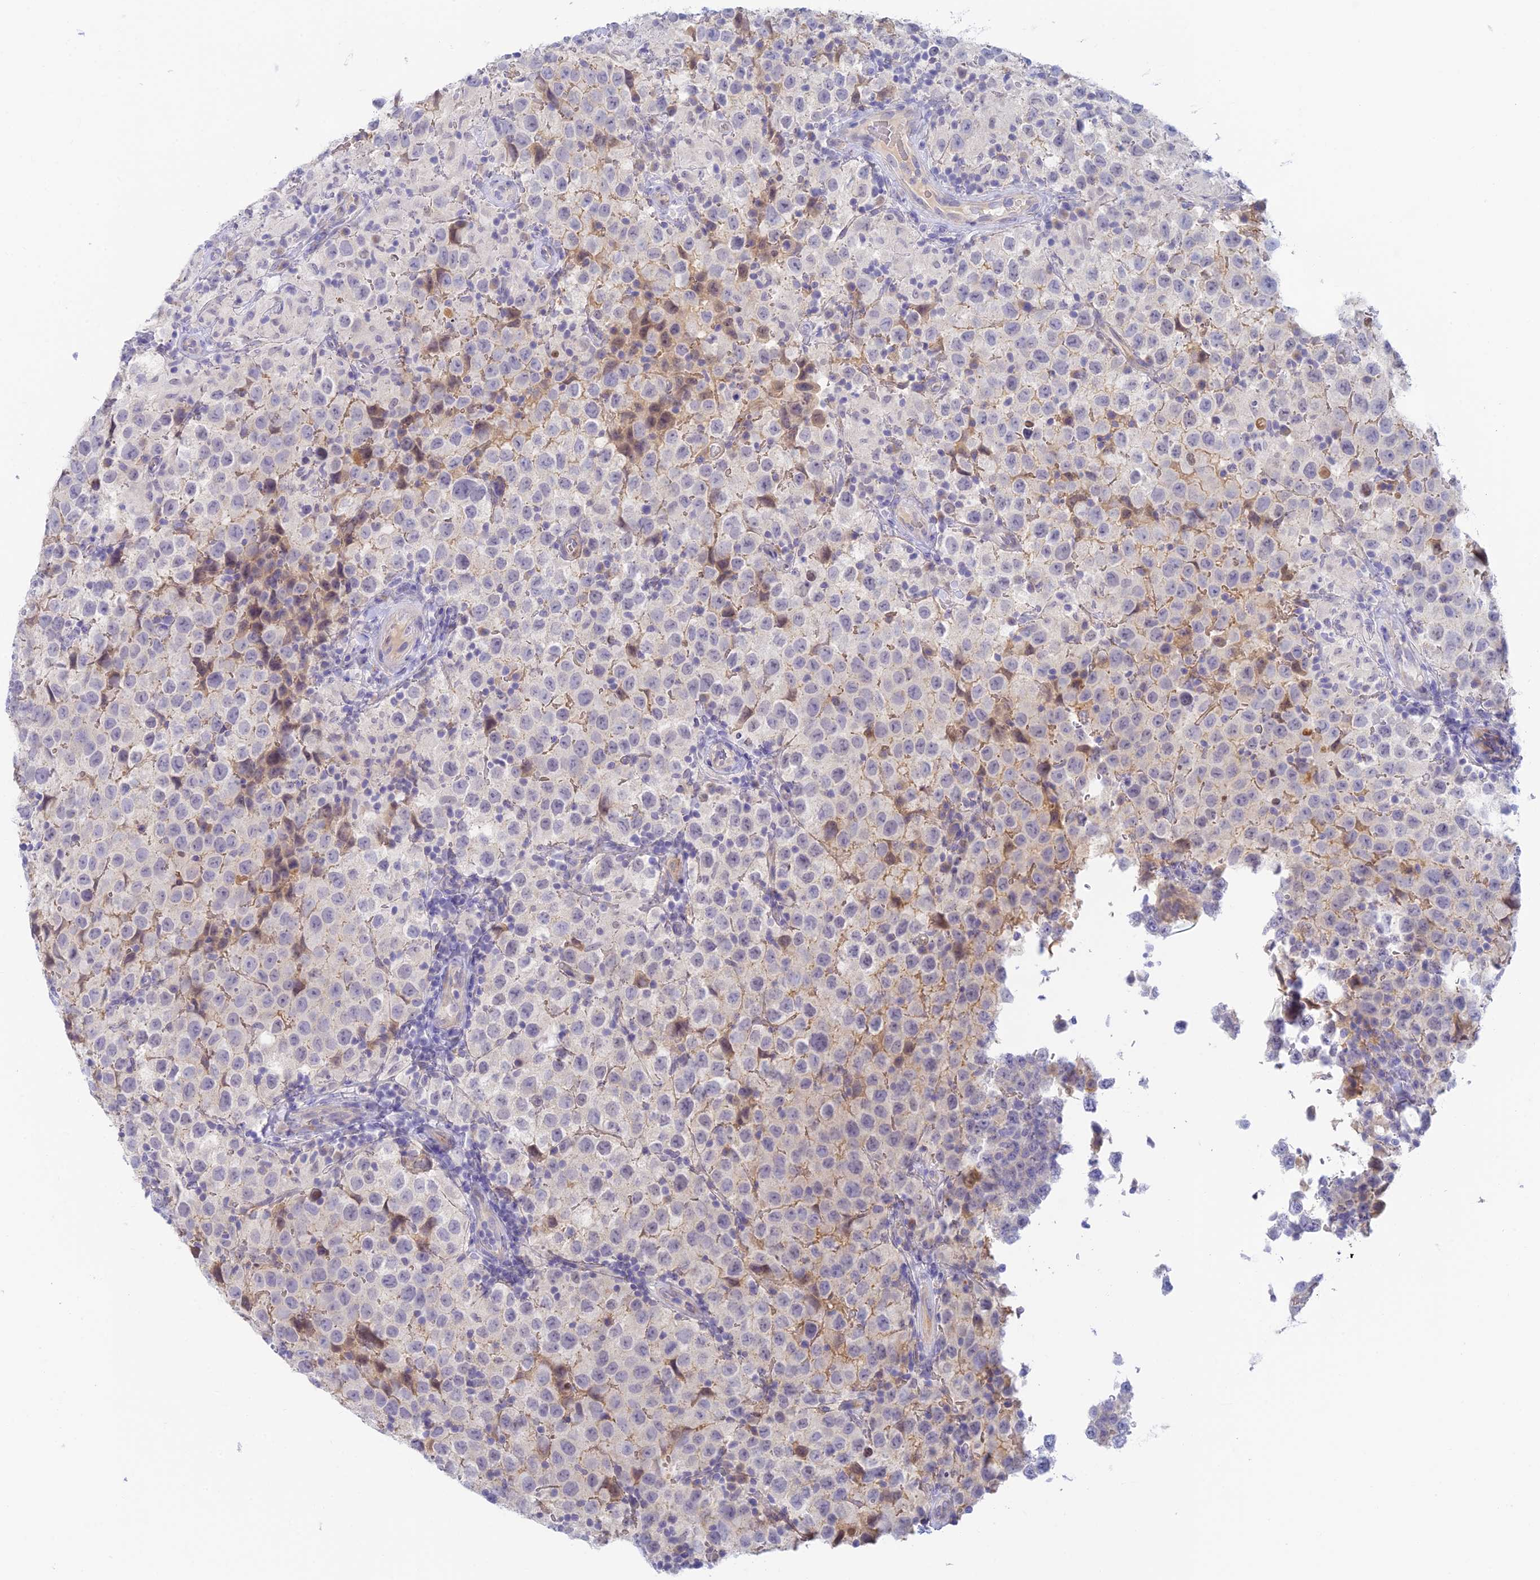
{"staining": {"intensity": "negative", "quantity": "none", "location": "none"}, "tissue": "testis cancer", "cell_type": "Tumor cells", "image_type": "cancer", "snomed": [{"axis": "morphology", "description": "Seminoma, NOS"}, {"axis": "morphology", "description": "Carcinoma, Embryonal, NOS"}, {"axis": "topography", "description": "Testis"}], "caption": "IHC histopathology image of neoplastic tissue: testis cancer (seminoma) stained with DAB exhibits no significant protein expression in tumor cells. (DAB immunohistochemistry, high magnification).", "gene": "INTS13", "patient": {"sex": "male", "age": 41}}